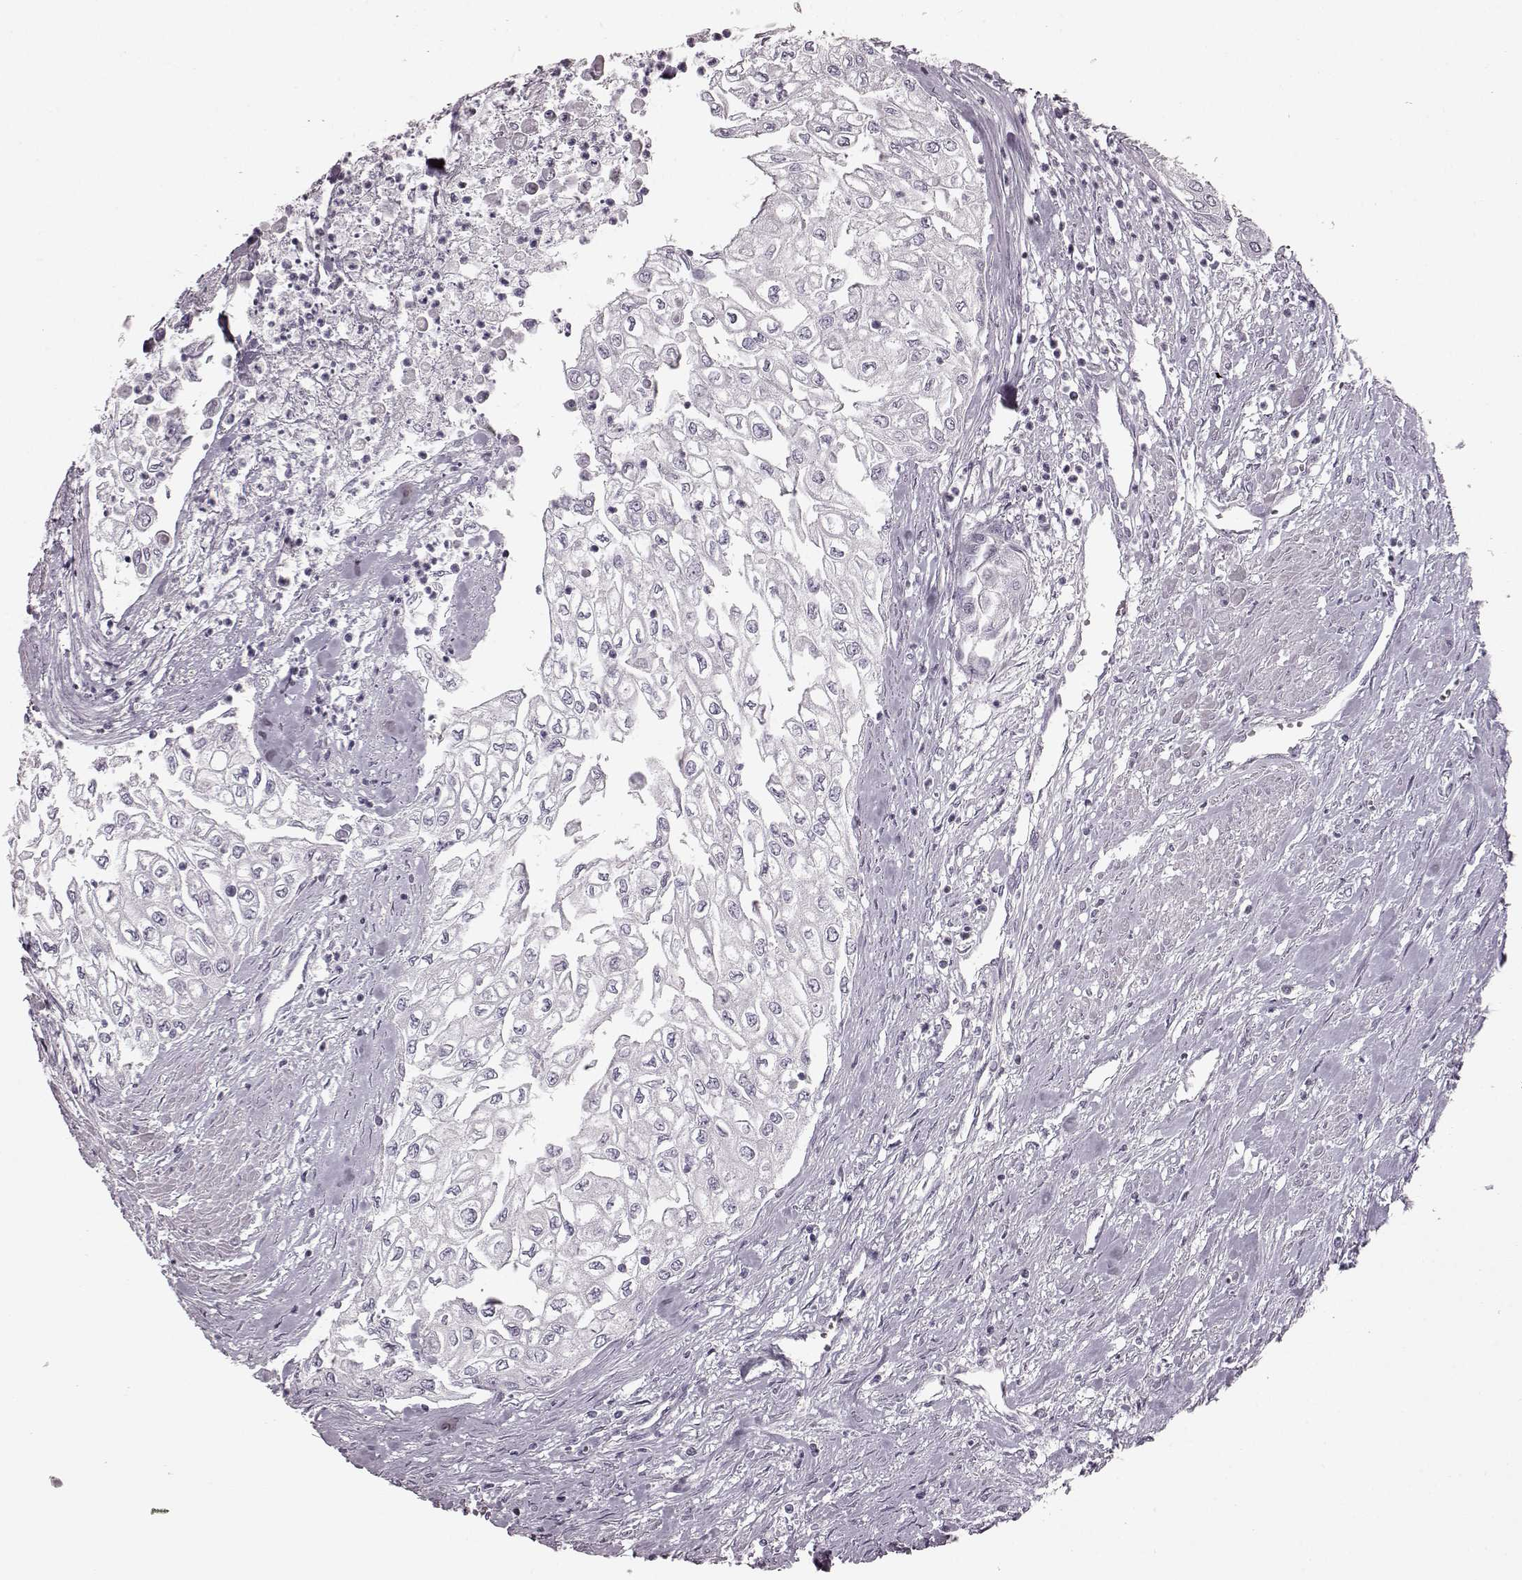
{"staining": {"intensity": "negative", "quantity": "none", "location": "none"}, "tissue": "urothelial cancer", "cell_type": "Tumor cells", "image_type": "cancer", "snomed": [{"axis": "morphology", "description": "Urothelial carcinoma, High grade"}, {"axis": "topography", "description": "Urinary bladder"}], "caption": "DAB (3,3'-diaminobenzidine) immunohistochemical staining of human urothelial cancer shows no significant expression in tumor cells.", "gene": "CST7", "patient": {"sex": "male", "age": 62}}